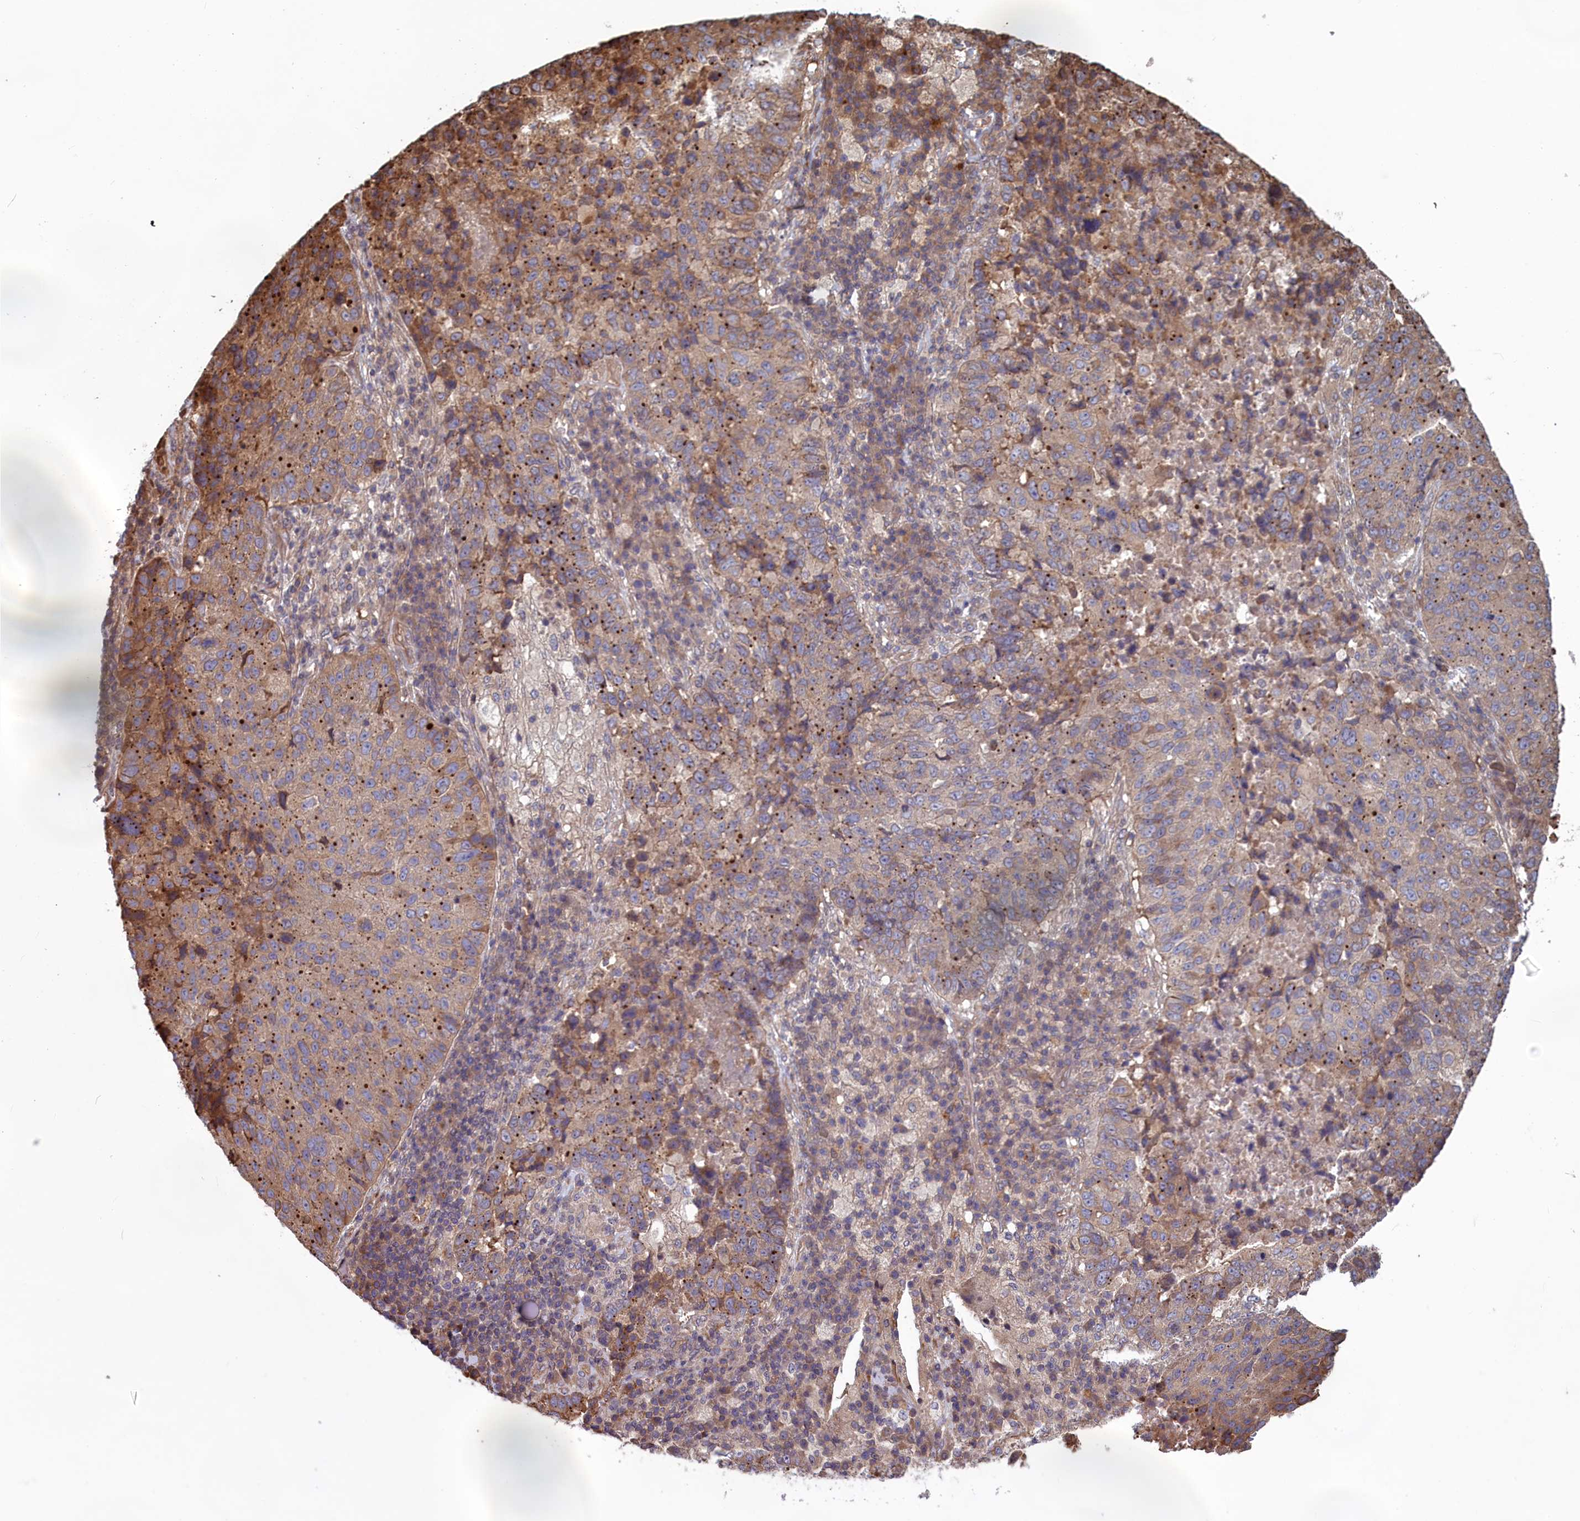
{"staining": {"intensity": "moderate", "quantity": "25%-75%", "location": "cytoplasmic/membranous"}, "tissue": "lung cancer", "cell_type": "Tumor cells", "image_type": "cancer", "snomed": [{"axis": "morphology", "description": "Squamous cell carcinoma, NOS"}, {"axis": "topography", "description": "Lung"}], "caption": "The image reveals a brown stain indicating the presence of a protein in the cytoplasmic/membranous of tumor cells in lung cancer (squamous cell carcinoma).", "gene": "RILPL1", "patient": {"sex": "male", "age": 73}}